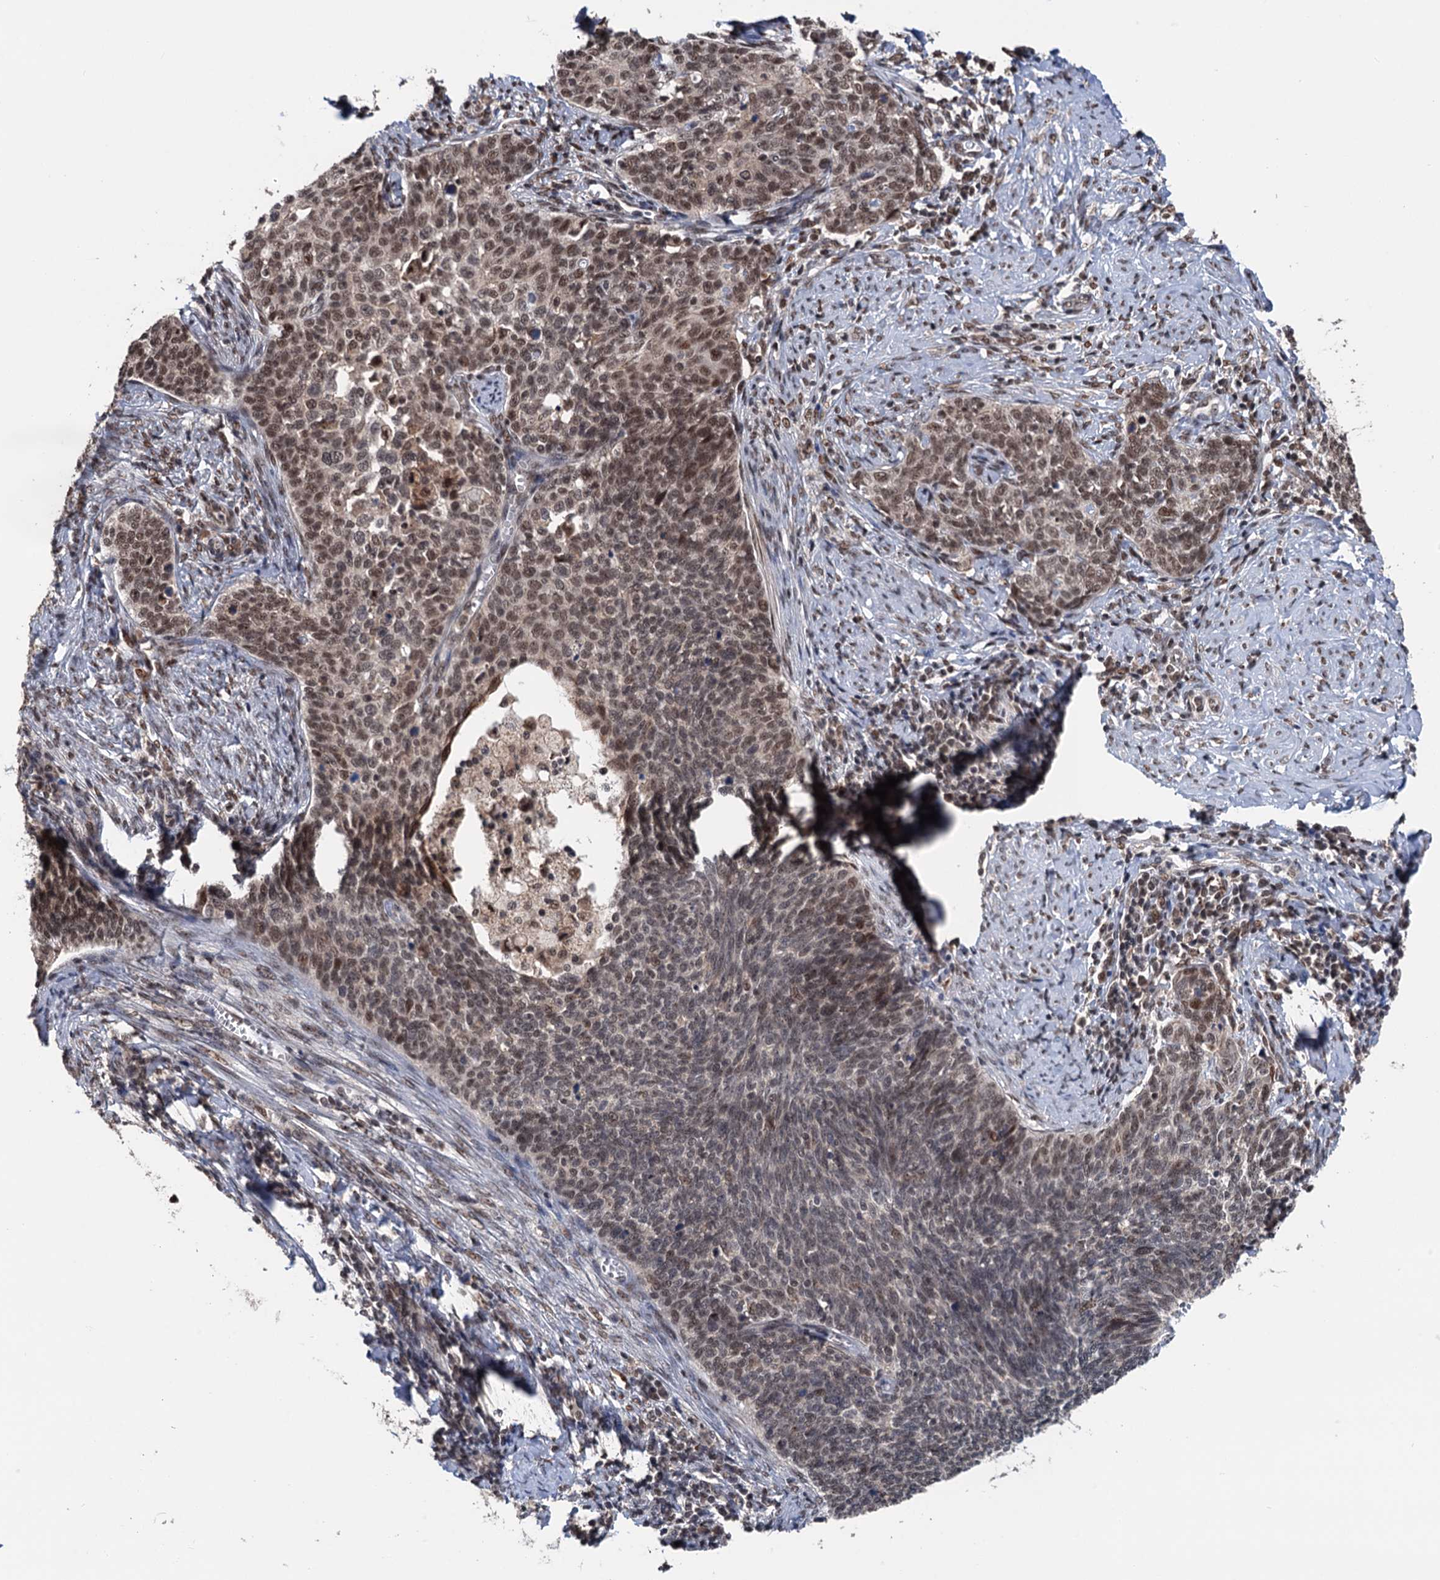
{"staining": {"intensity": "moderate", "quantity": "25%-75%", "location": "nuclear"}, "tissue": "cervical cancer", "cell_type": "Tumor cells", "image_type": "cancer", "snomed": [{"axis": "morphology", "description": "Squamous cell carcinoma, NOS"}, {"axis": "topography", "description": "Cervix"}], "caption": "DAB immunohistochemical staining of cervical cancer (squamous cell carcinoma) shows moderate nuclear protein staining in approximately 25%-75% of tumor cells.", "gene": "RASSF4", "patient": {"sex": "female", "age": 39}}